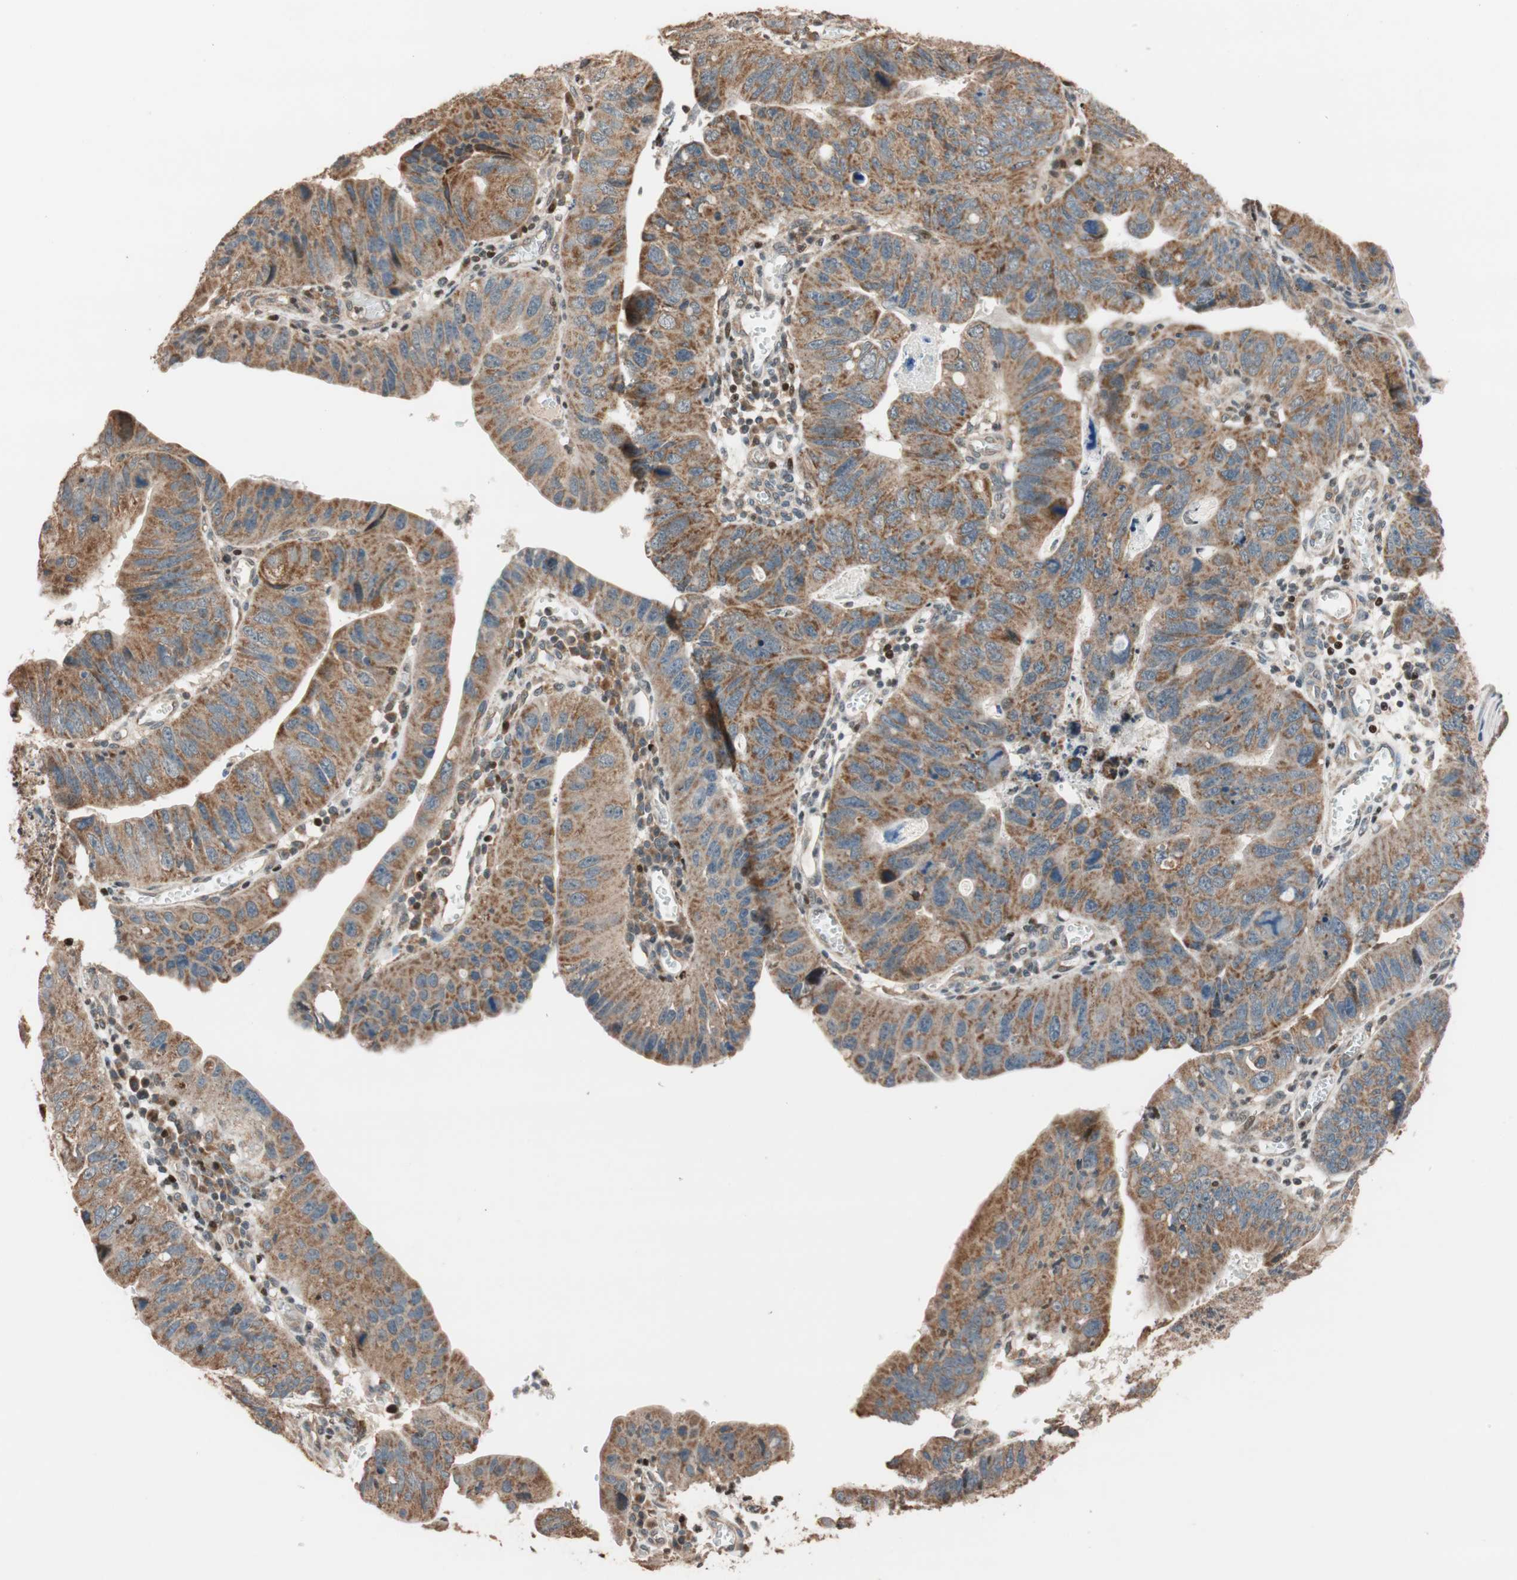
{"staining": {"intensity": "moderate", "quantity": ">75%", "location": "cytoplasmic/membranous"}, "tissue": "stomach cancer", "cell_type": "Tumor cells", "image_type": "cancer", "snomed": [{"axis": "morphology", "description": "Adenocarcinoma, NOS"}, {"axis": "topography", "description": "Stomach"}], "caption": "Immunohistochemistry staining of stomach adenocarcinoma, which exhibits medium levels of moderate cytoplasmic/membranous positivity in about >75% of tumor cells indicating moderate cytoplasmic/membranous protein expression. The staining was performed using DAB (brown) for protein detection and nuclei were counterstained in hematoxylin (blue).", "gene": "HECW1", "patient": {"sex": "male", "age": 59}}